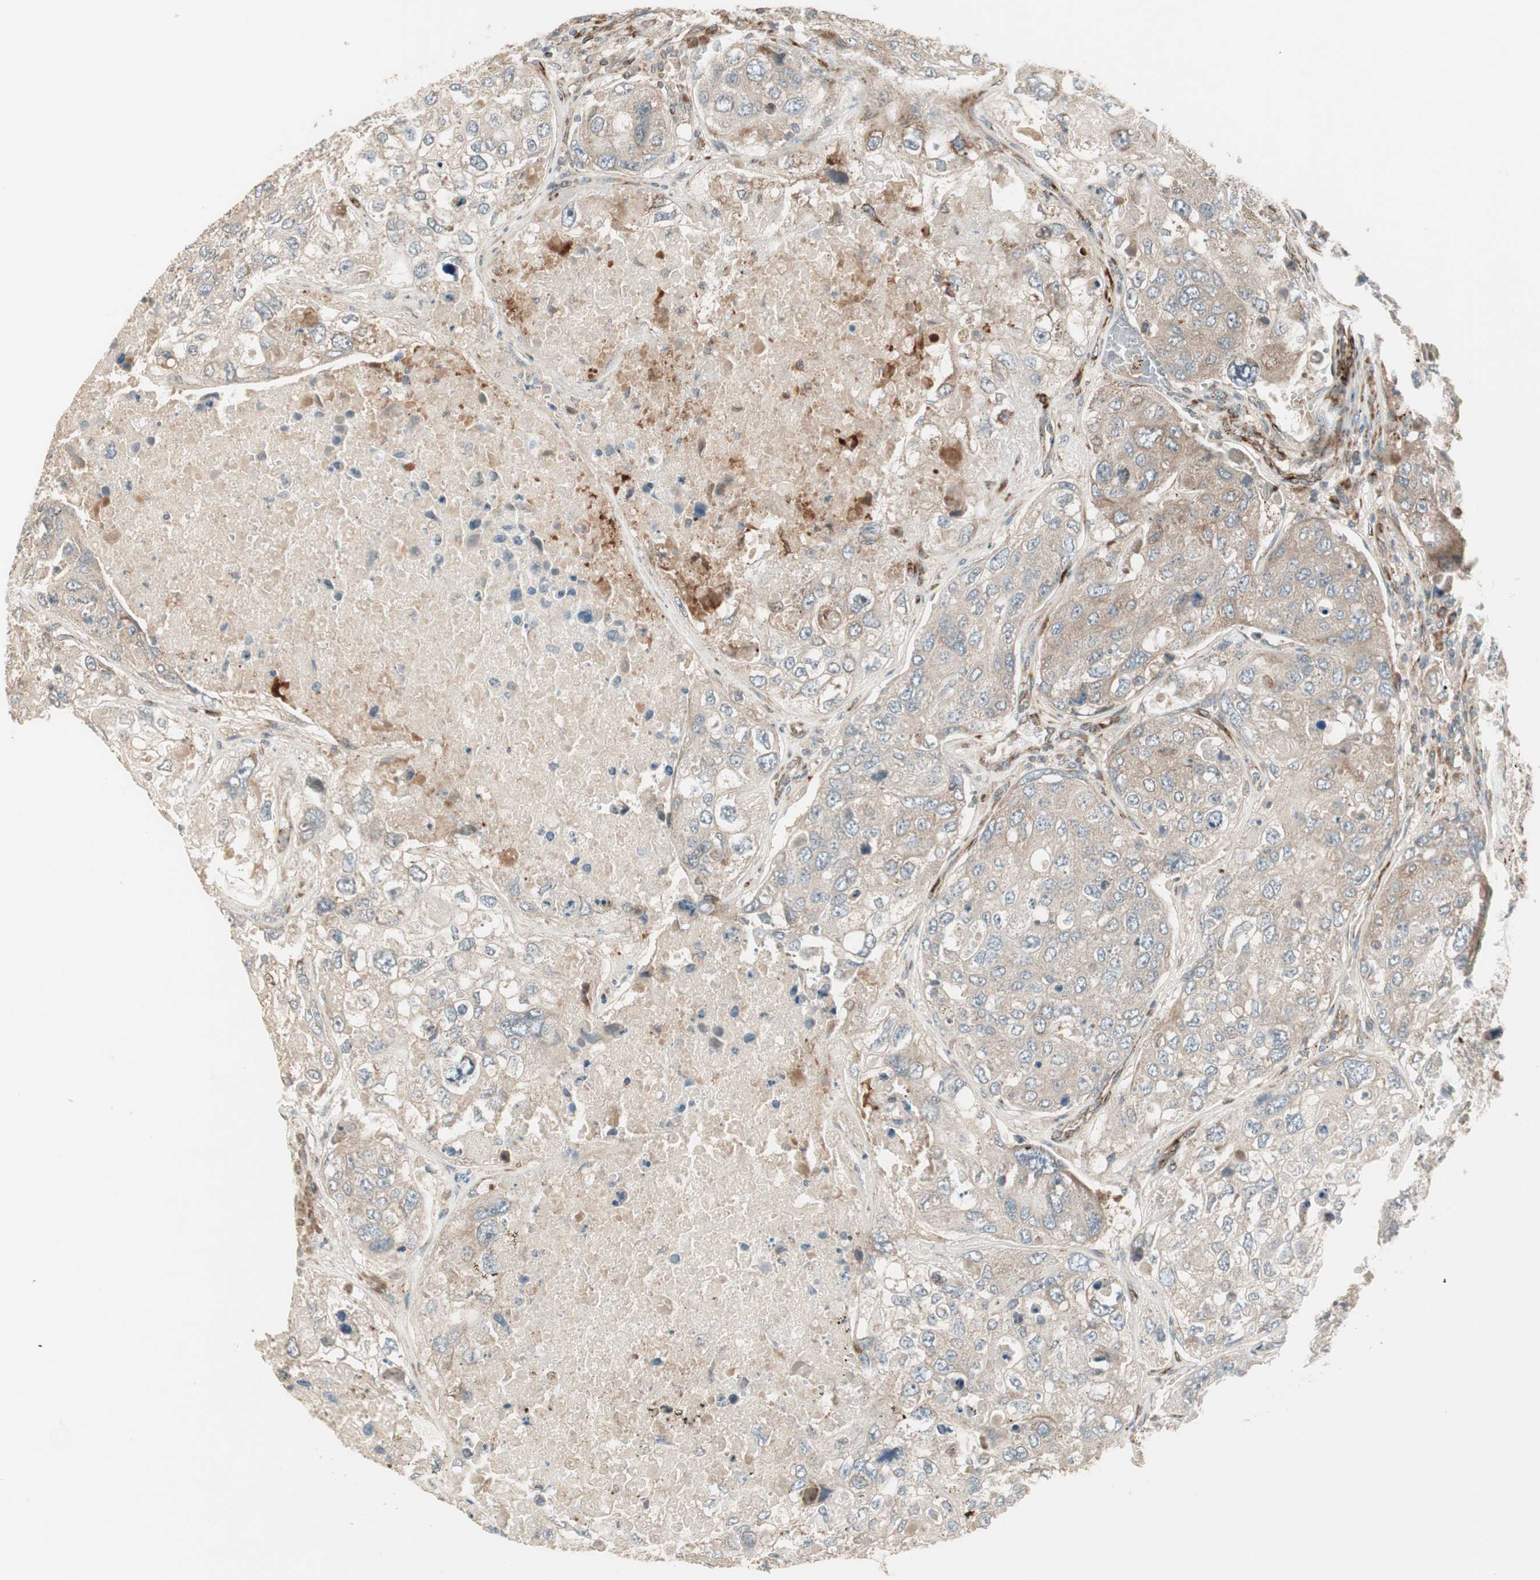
{"staining": {"intensity": "moderate", "quantity": ">75%", "location": "cytoplasmic/membranous"}, "tissue": "urothelial cancer", "cell_type": "Tumor cells", "image_type": "cancer", "snomed": [{"axis": "morphology", "description": "Urothelial carcinoma, High grade"}, {"axis": "topography", "description": "Lymph node"}, {"axis": "topography", "description": "Urinary bladder"}], "caption": "Protein staining of urothelial cancer tissue shows moderate cytoplasmic/membranous expression in approximately >75% of tumor cells.", "gene": "PPP2R5E", "patient": {"sex": "male", "age": 51}}